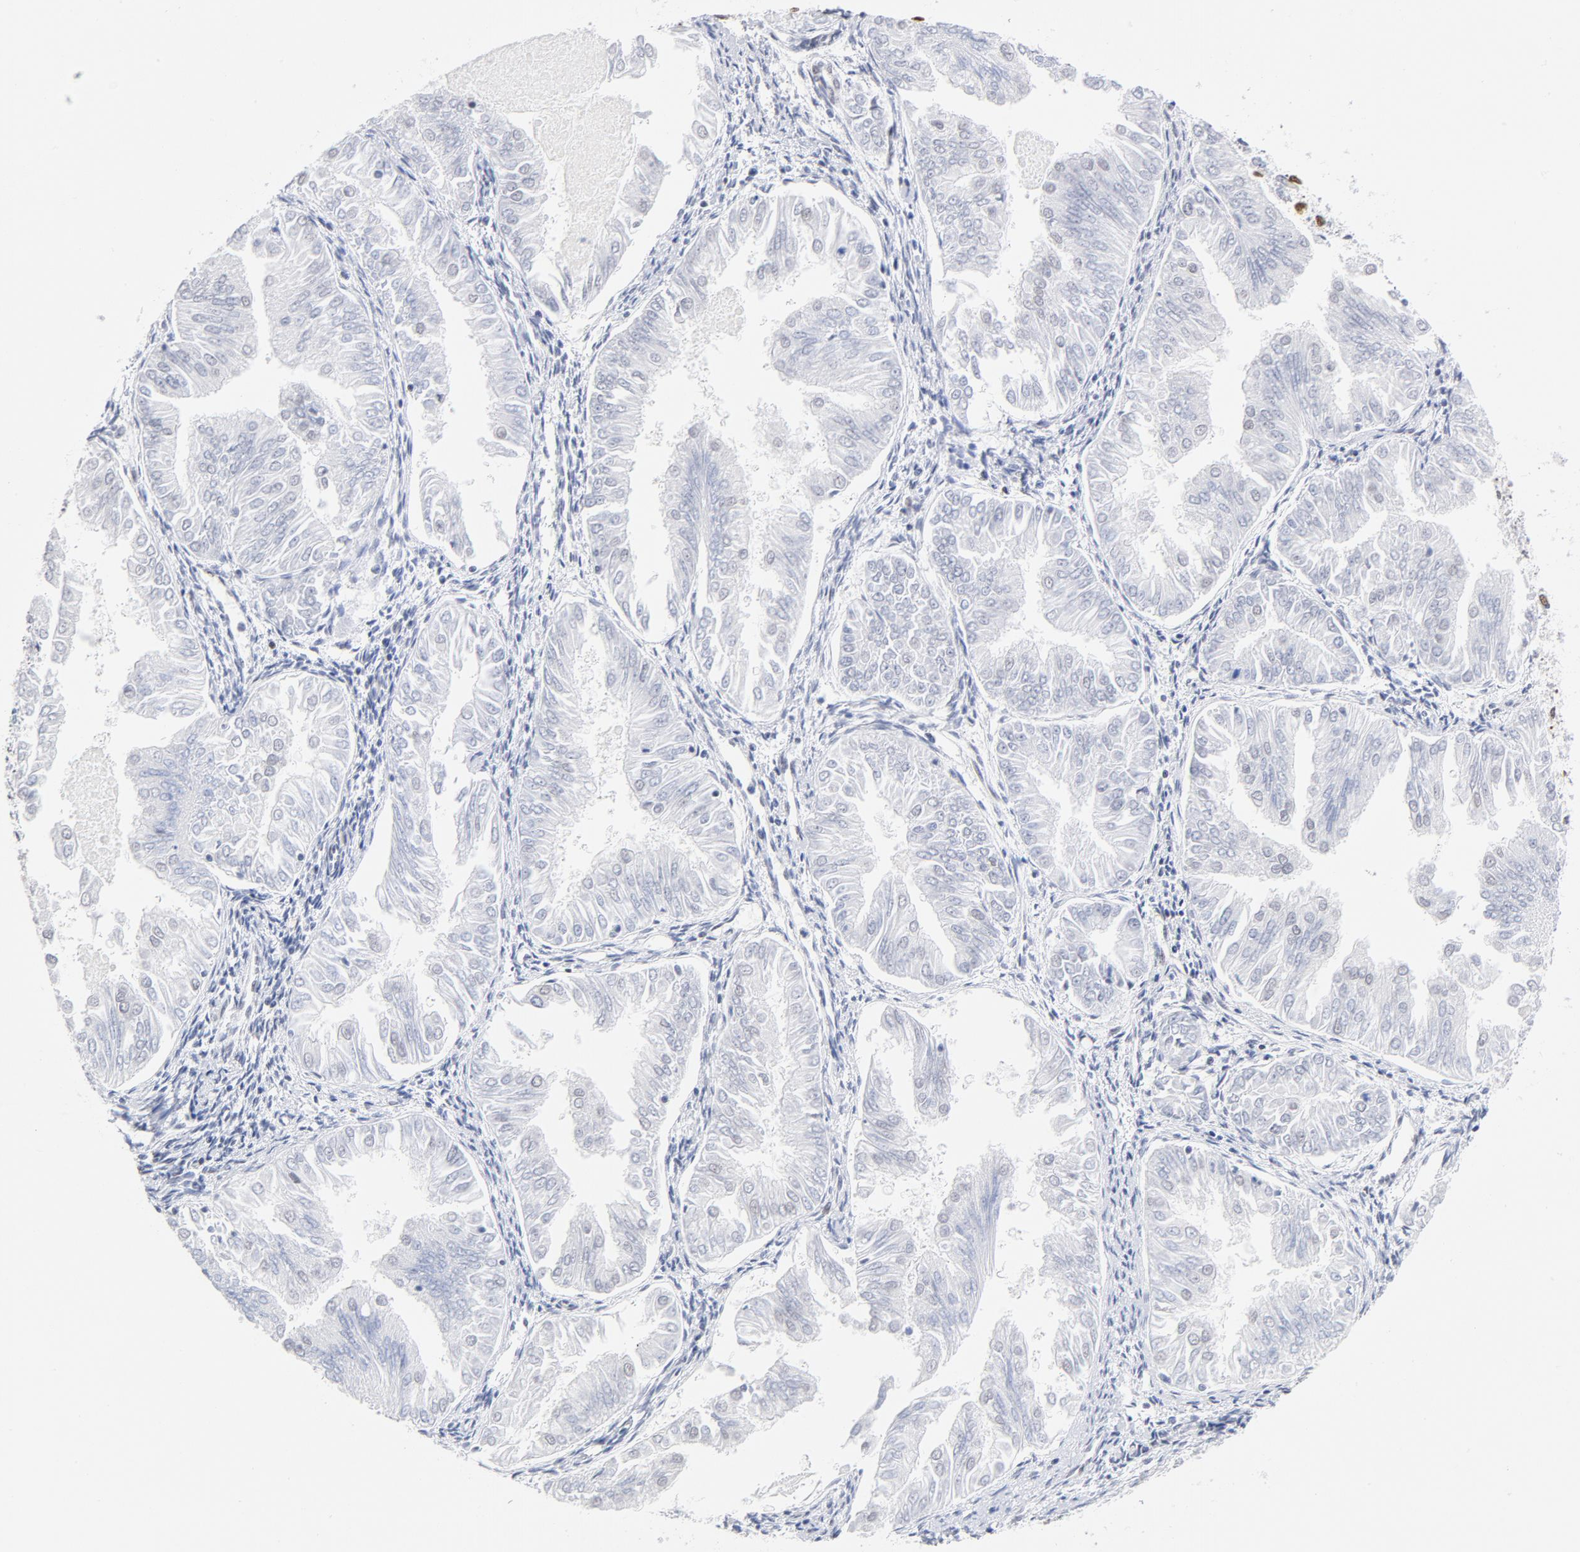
{"staining": {"intensity": "negative", "quantity": "none", "location": "none"}, "tissue": "endometrial cancer", "cell_type": "Tumor cells", "image_type": "cancer", "snomed": [{"axis": "morphology", "description": "Adenocarcinoma, NOS"}, {"axis": "topography", "description": "Endometrium"}], "caption": "An immunohistochemistry (IHC) micrograph of endometrial adenocarcinoma is shown. There is no staining in tumor cells of endometrial adenocarcinoma.", "gene": "XRCC5", "patient": {"sex": "female", "age": 53}}